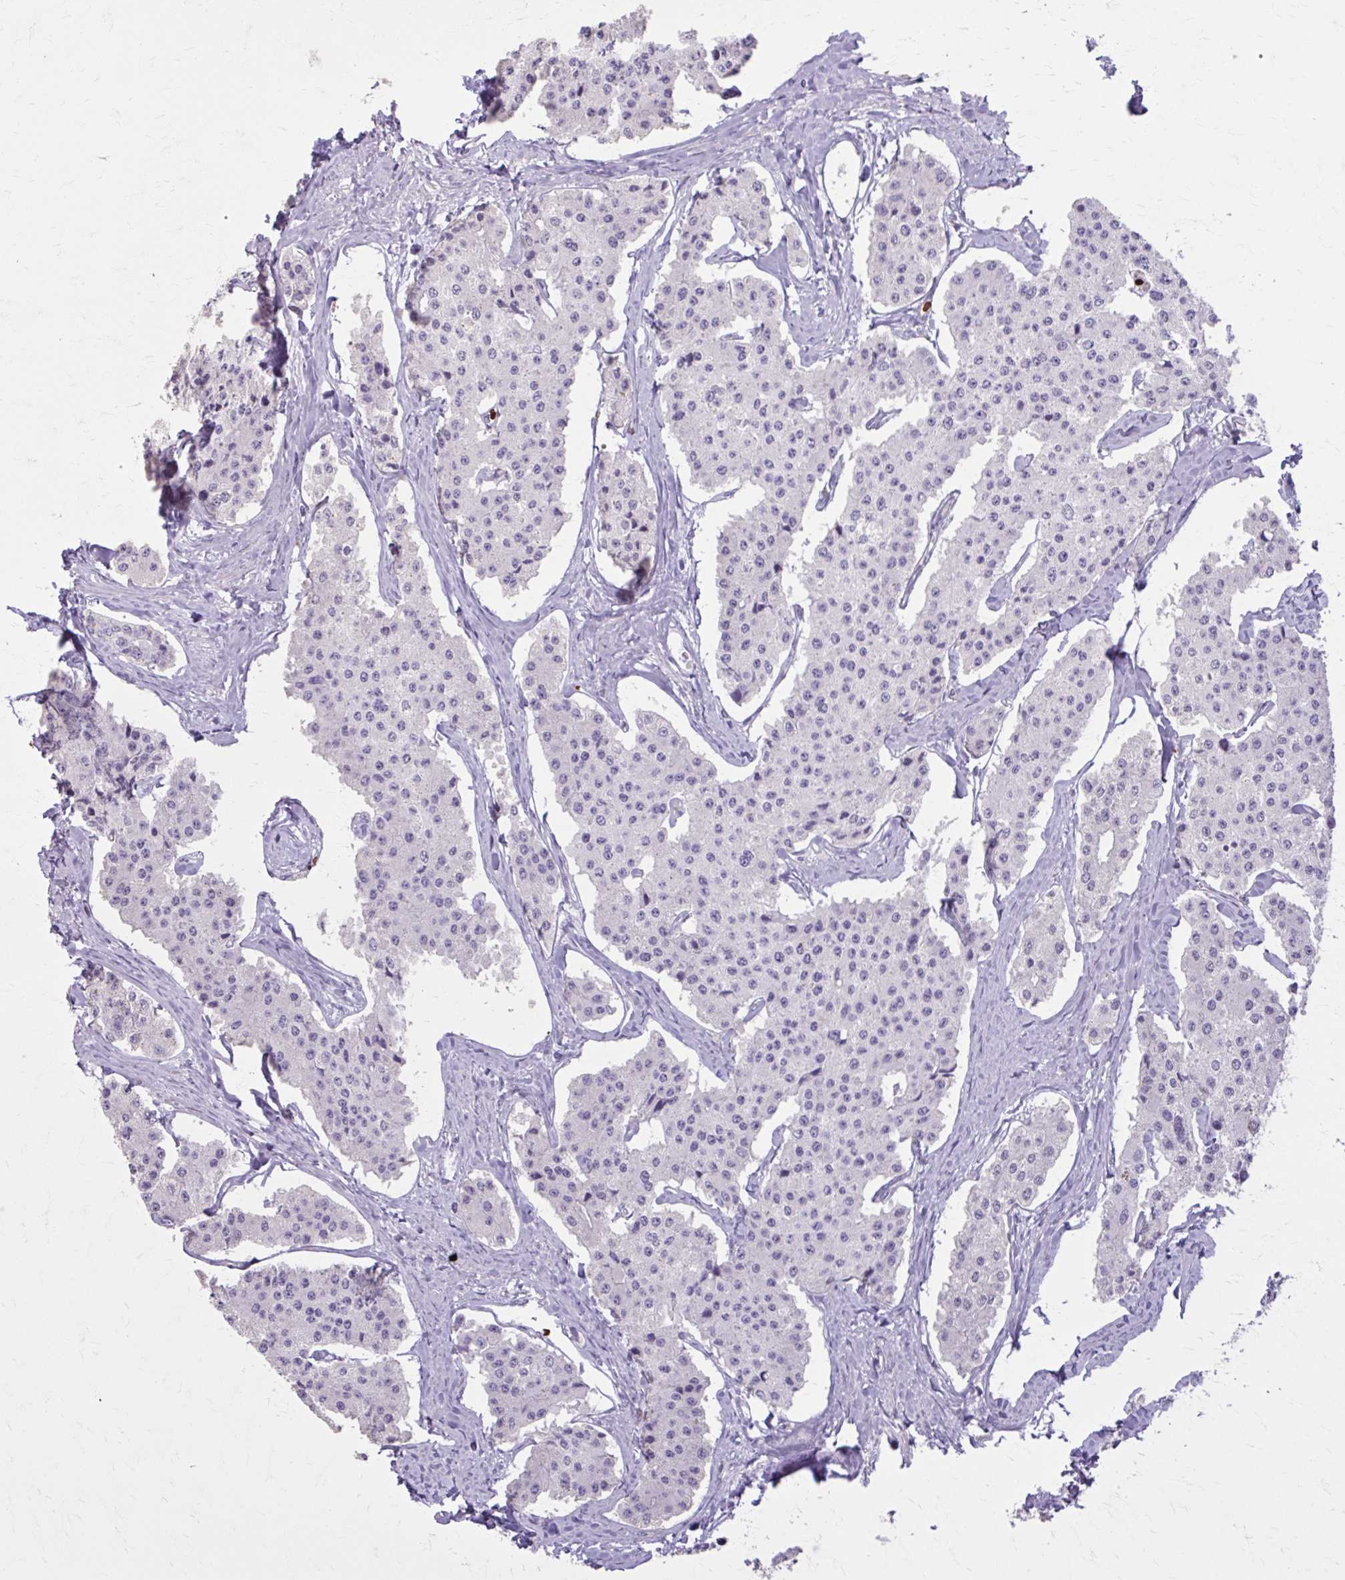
{"staining": {"intensity": "negative", "quantity": "none", "location": "none"}, "tissue": "carcinoid", "cell_type": "Tumor cells", "image_type": "cancer", "snomed": [{"axis": "morphology", "description": "Carcinoid, malignant, NOS"}, {"axis": "topography", "description": "Small intestine"}], "caption": "Tumor cells show no significant protein expression in carcinoid.", "gene": "OR4B1", "patient": {"sex": "female", "age": 65}}